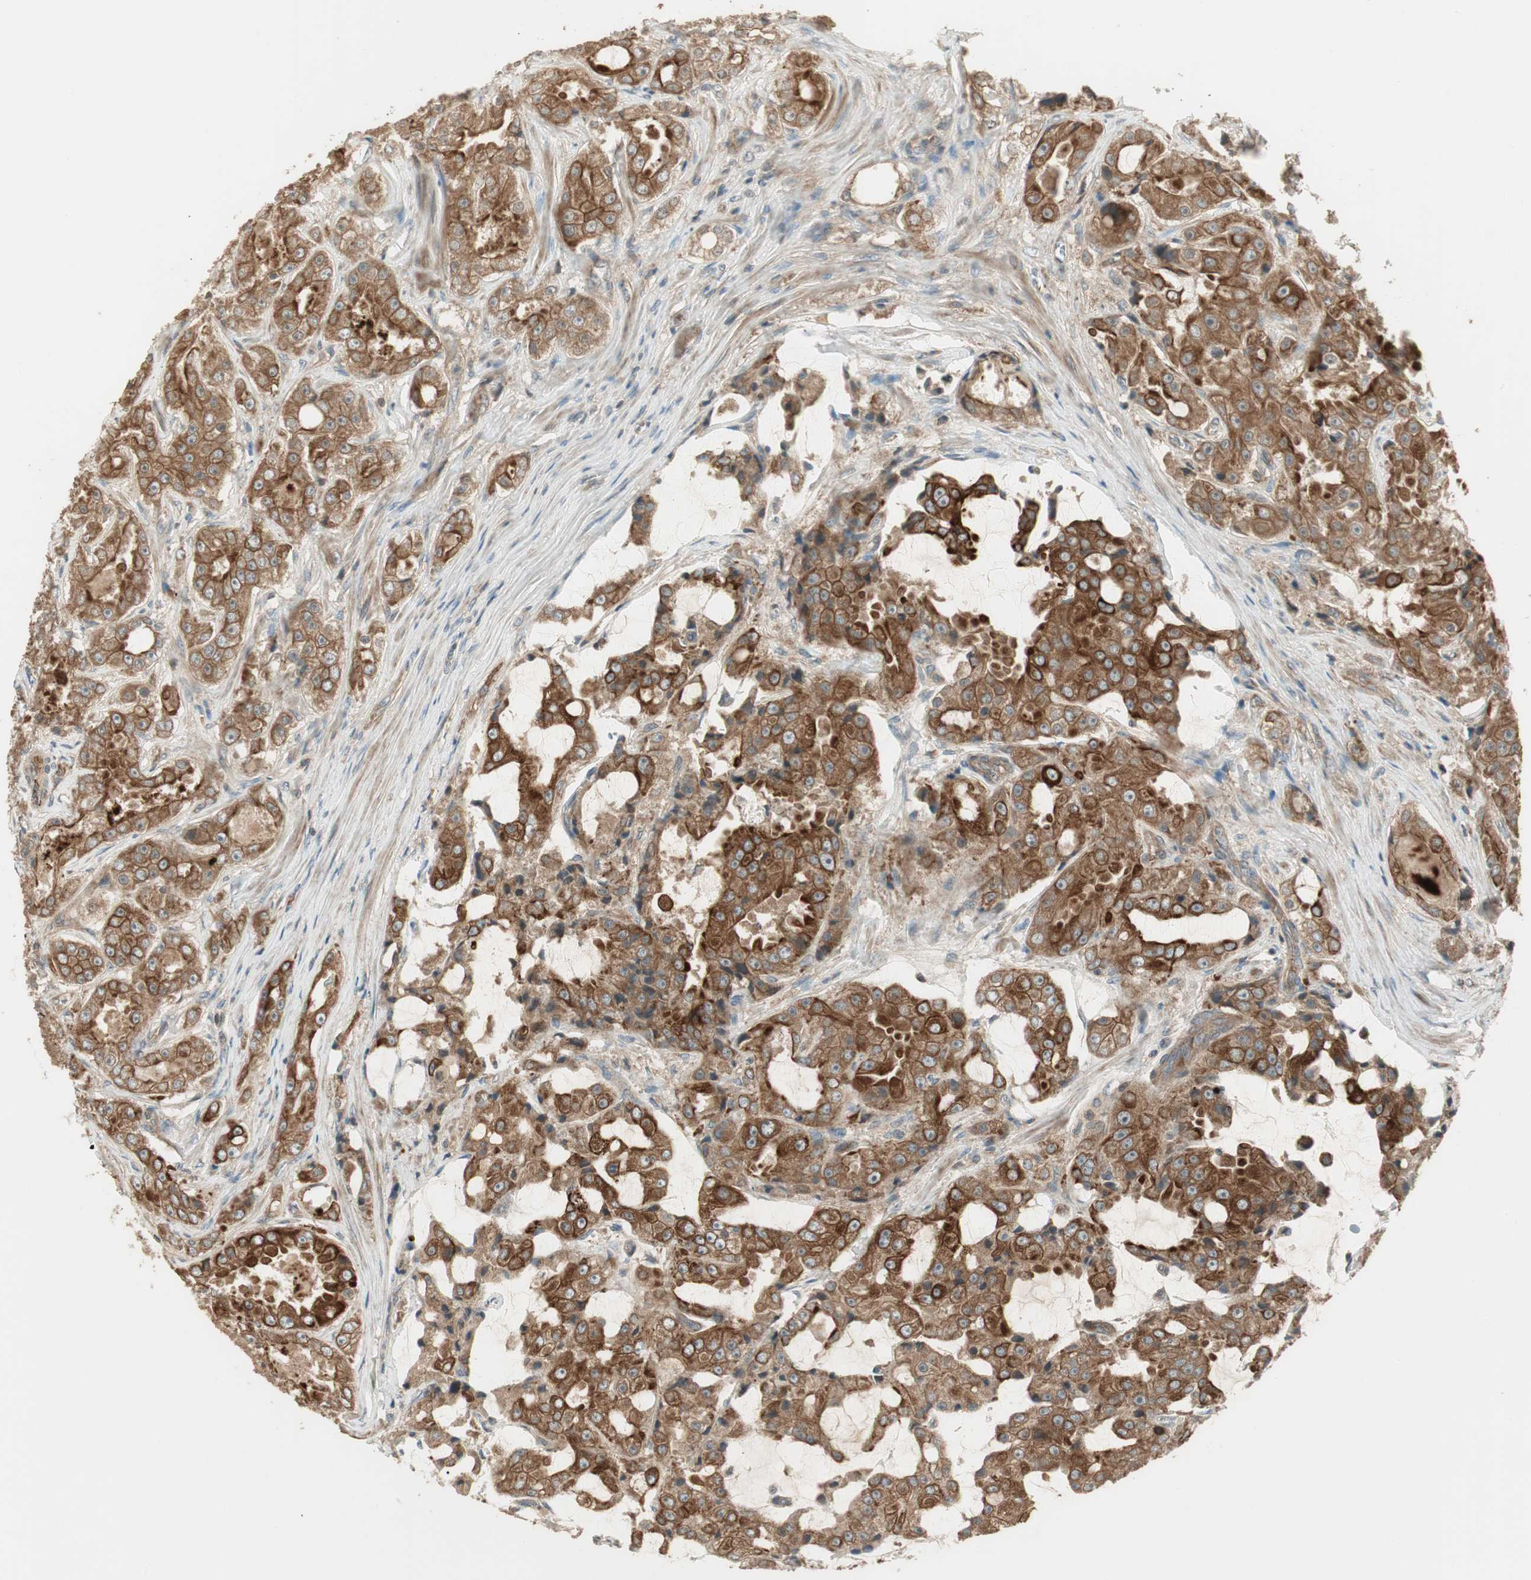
{"staining": {"intensity": "strong", "quantity": ">75%", "location": "cytoplasmic/membranous"}, "tissue": "prostate cancer", "cell_type": "Tumor cells", "image_type": "cancer", "snomed": [{"axis": "morphology", "description": "Adenocarcinoma, High grade"}, {"axis": "topography", "description": "Prostate"}], "caption": "Immunohistochemical staining of human prostate cancer demonstrates strong cytoplasmic/membranous protein positivity in about >75% of tumor cells. Nuclei are stained in blue.", "gene": "PFDN5", "patient": {"sex": "male", "age": 73}}